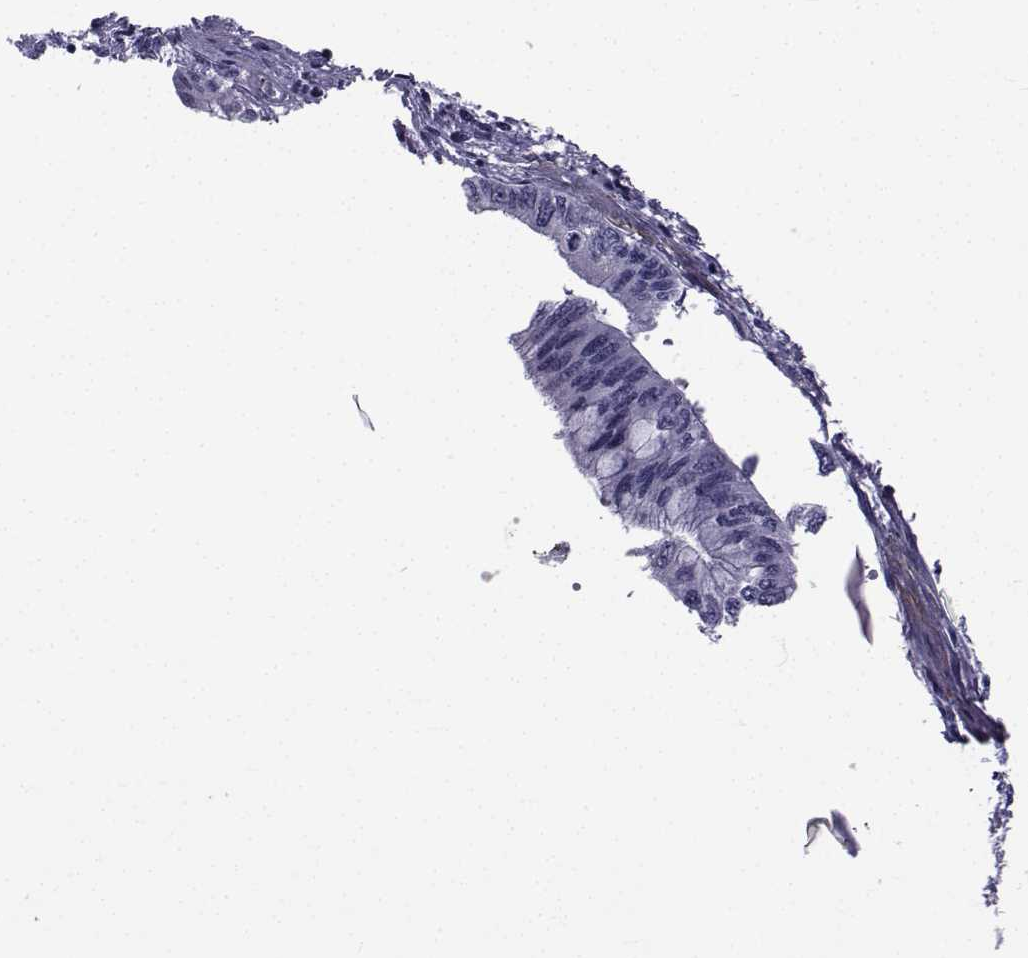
{"staining": {"intensity": "negative", "quantity": "none", "location": "none"}, "tissue": "pancreatic cancer", "cell_type": "Tumor cells", "image_type": "cancer", "snomed": [{"axis": "morphology", "description": "Adenocarcinoma, NOS"}, {"axis": "topography", "description": "Pancreas"}], "caption": "Tumor cells are negative for brown protein staining in pancreatic cancer (adenocarcinoma). The staining is performed using DAB (3,3'-diaminobenzidine) brown chromogen with nuclei counter-stained in using hematoxylin.", "gene": "SPANXD", "patient": {"sex": "female", "age": 76}}